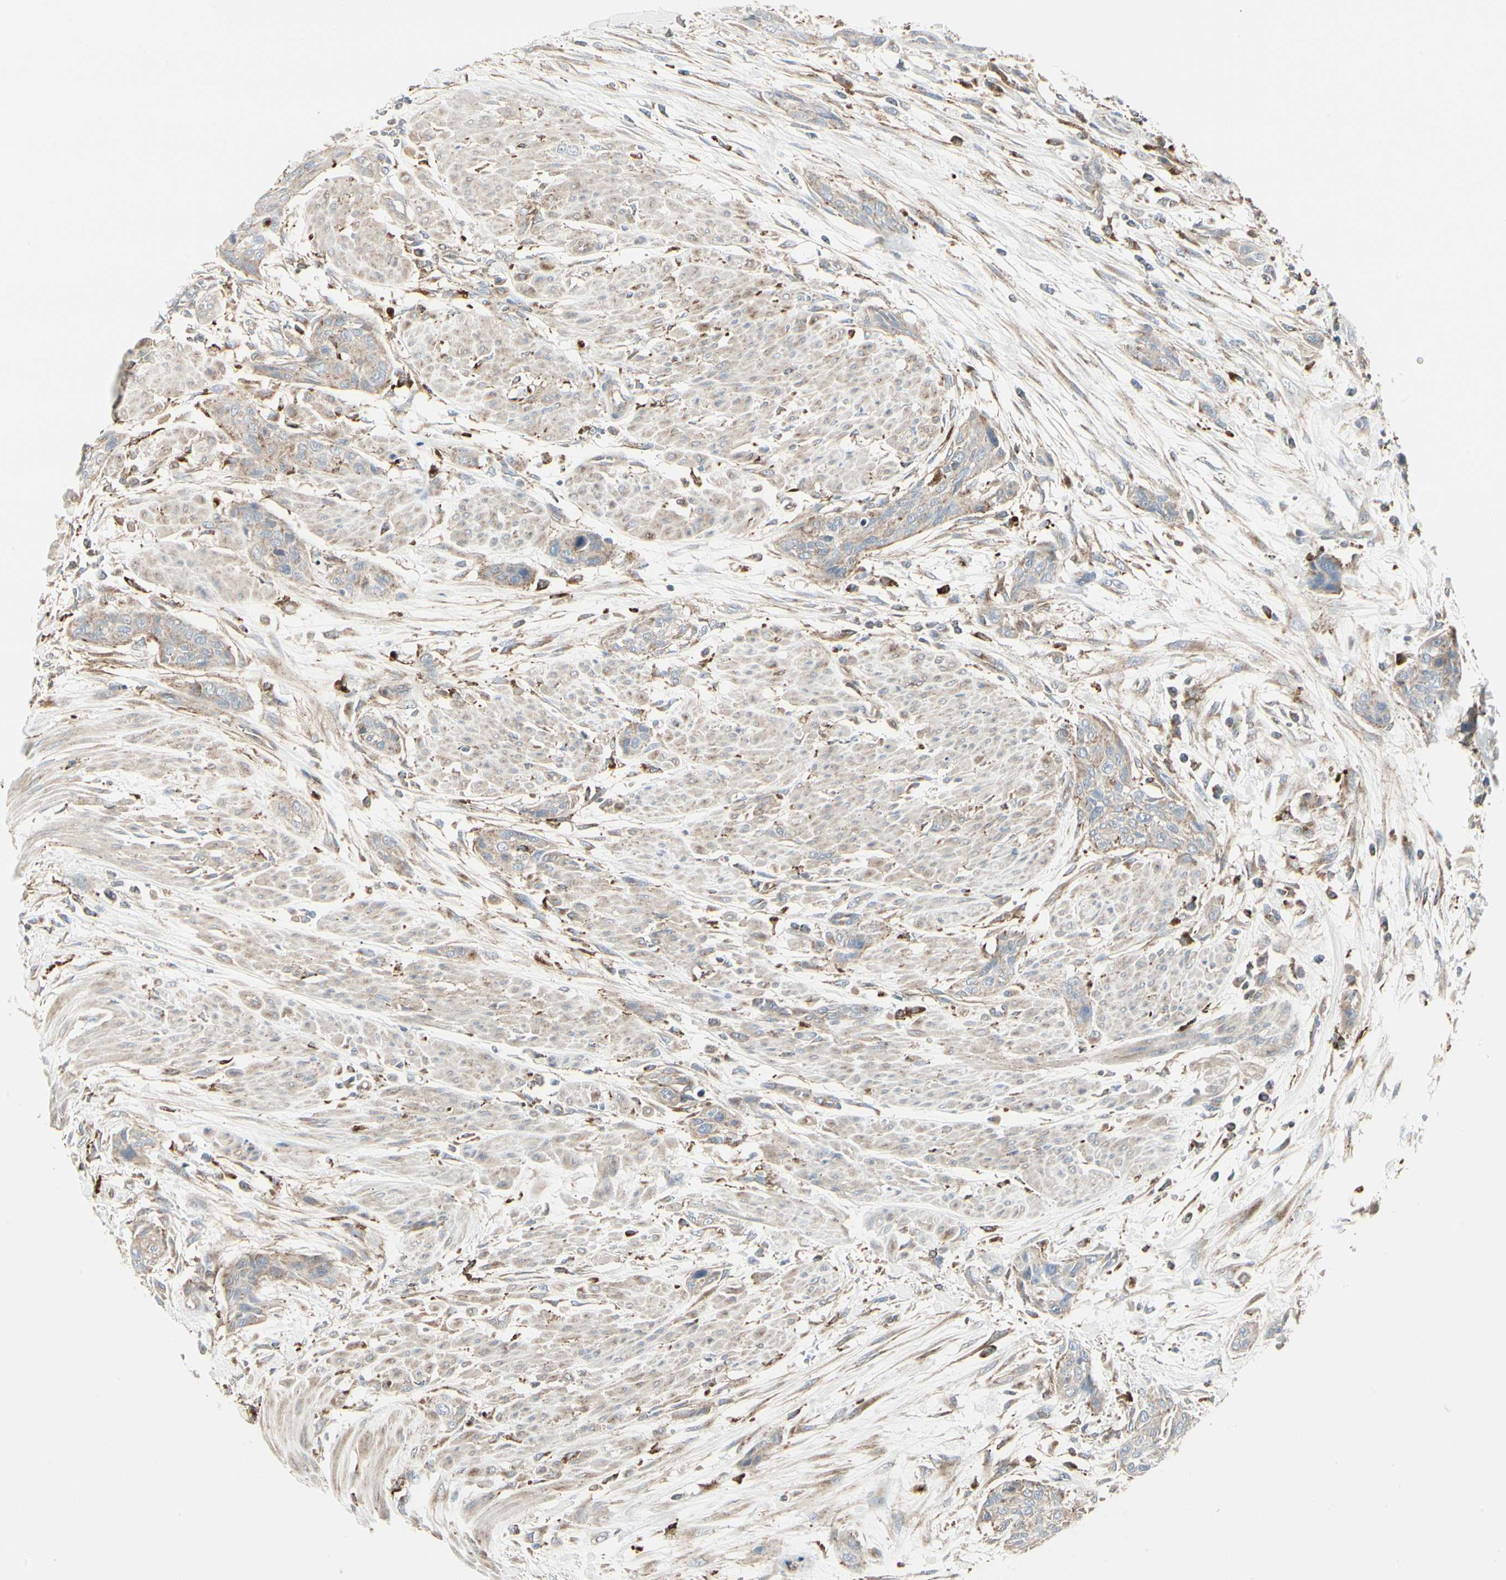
{"staining": {"intensity": "moderate", "quantity": "<25%", "location": "cytoplasmic/membranous"}, "tissue": "urothelial cancer", "cell_type": "Tumor cells", "image_type": "cancer", "snomed": [{"axis": "morphology", "description": "Urothelial carcinoma, High grade"}, {"axis": "topography", "description": "Urinary bladder"}], "caption": "Protein staining of urothelial carcinoma (high-grade) tissue displays moderate cytoplasmic/membranous positivity in approximately <25% of tumor cells. The staining was performed using DAB to visualize the protein expression in brown, while the nuclei were stained in blue with hematoxylin (Magnification: 20x).", "gene": "ATP6V1B2", "patient": {"sex": "male", "age": 35}}